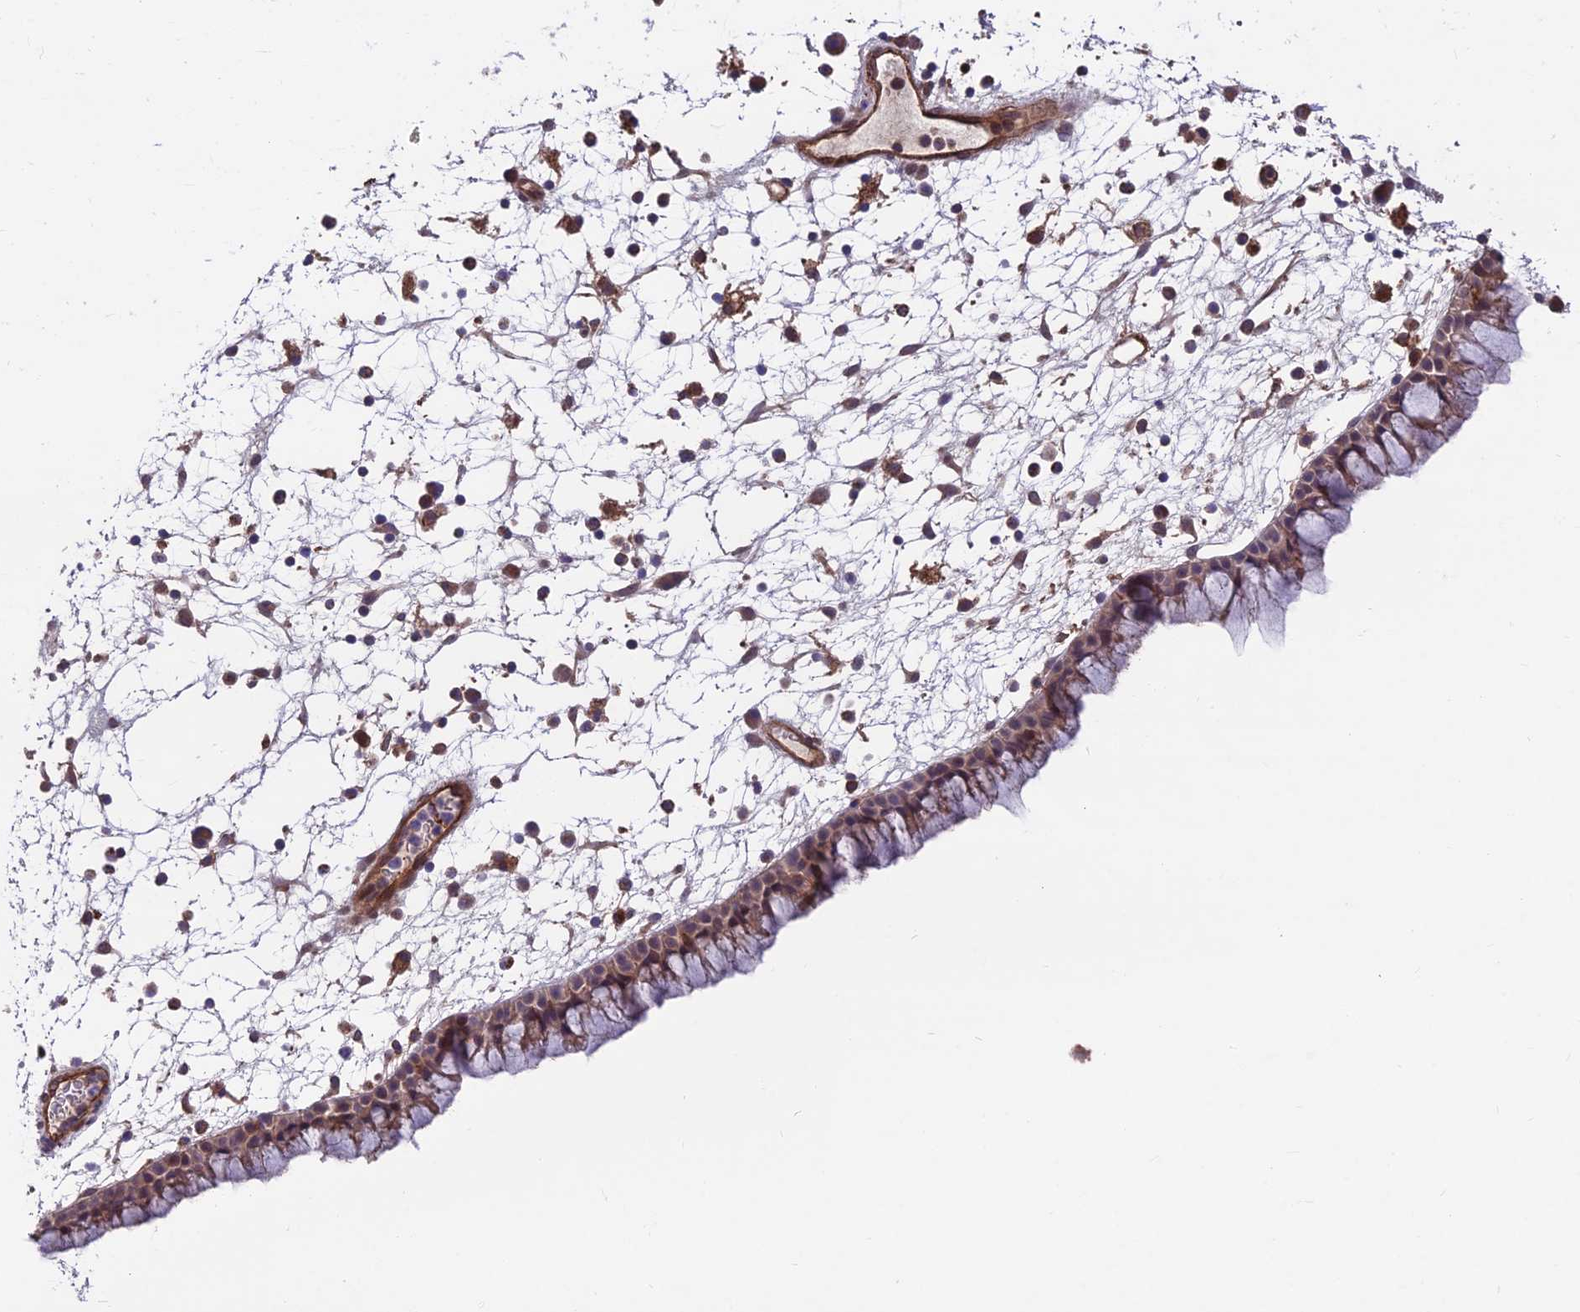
{"staining": {"intensity": "moderate", "quantity": ">75%", "location": "cytoplasmic/membranous"}, "tissue": "nasopharynx", "cell_type": "Respiratory epithelial cells", "image_type": "normal", "snomed": [{"axis": "morphology", "description": "Normal tissue, NOS"}, {"axis": "morphology", "description": "Inflammation, NOS"}, {"axis": "morphology", "description": "Malignant melanoma, Metastatic site"}, {"axis": "topography", "description": "Nasopharynx"}], "caption": "A histopathology image of human nasopharynx stained for a protein exhibits moderate cytoplasmic/membranous brown staining in respiratory epithelial cells. Nuclei are stained in blue.", "gene": "RTN4RL1", "patient": {"sex": "male", "age": 70}}